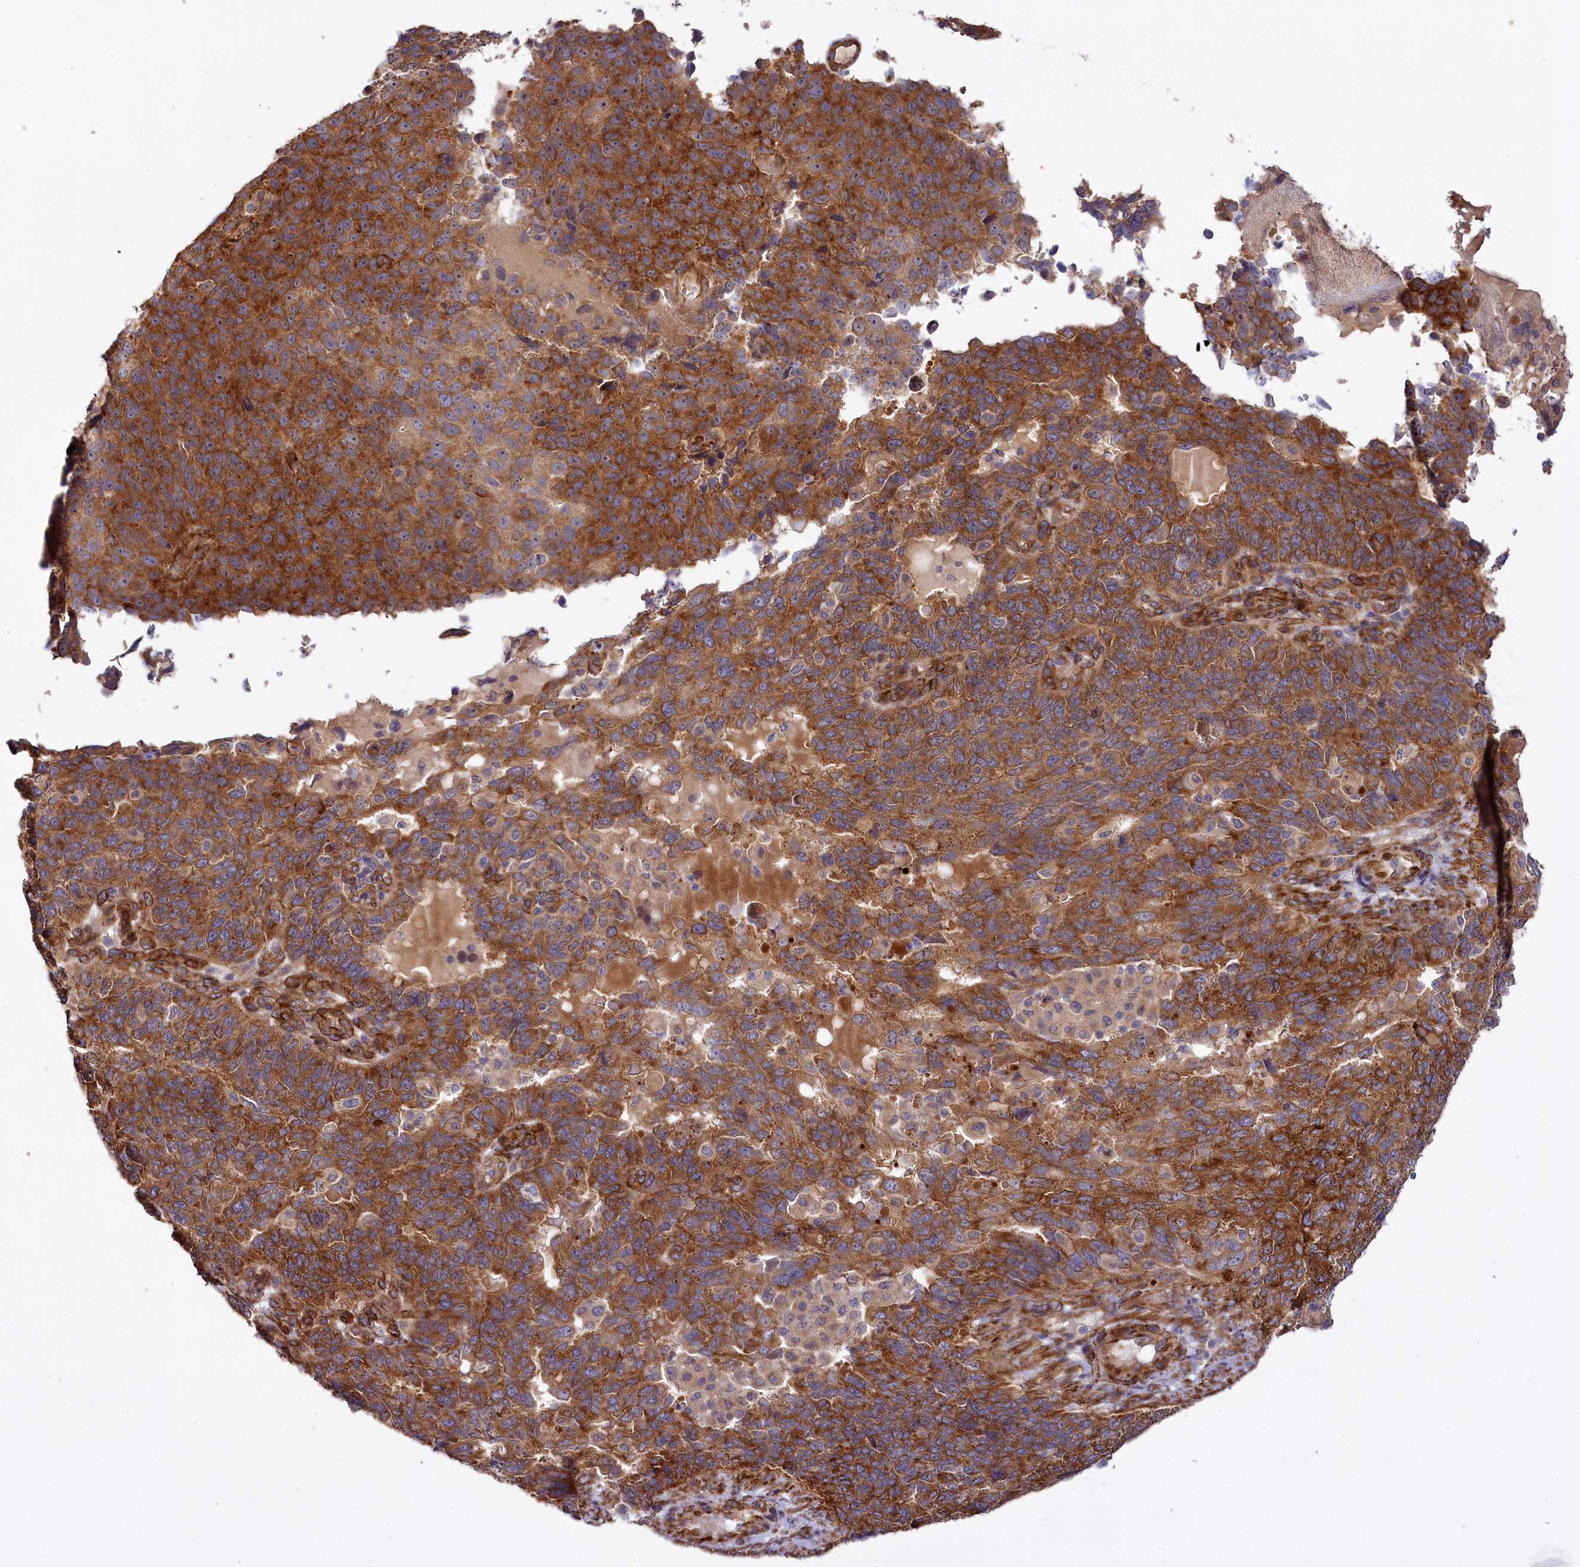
{"staining": {"intensity": "strong", "quantity": ">75%", "location": "cytoplasmic/membranous"}, "tissue": "endometrial cancer", "cell_type": "Tumor cells", "image_type": "cancer", "snomed": [{"axis": "morphology", "description": "Adenocarcinoma, NOS"}, {"axis": "topography", "description": "Endometrium"}], "caption": "Strong cytoplasmic/membranous protein staining is identified in approximately >75% of tumor cells in endometrial adenocarcinoma. (DAB IHC, brown staining for protein, blue staining for nuclei).", "gene": "SPATS2", "patient": {"sex": "female", "age": 66}}